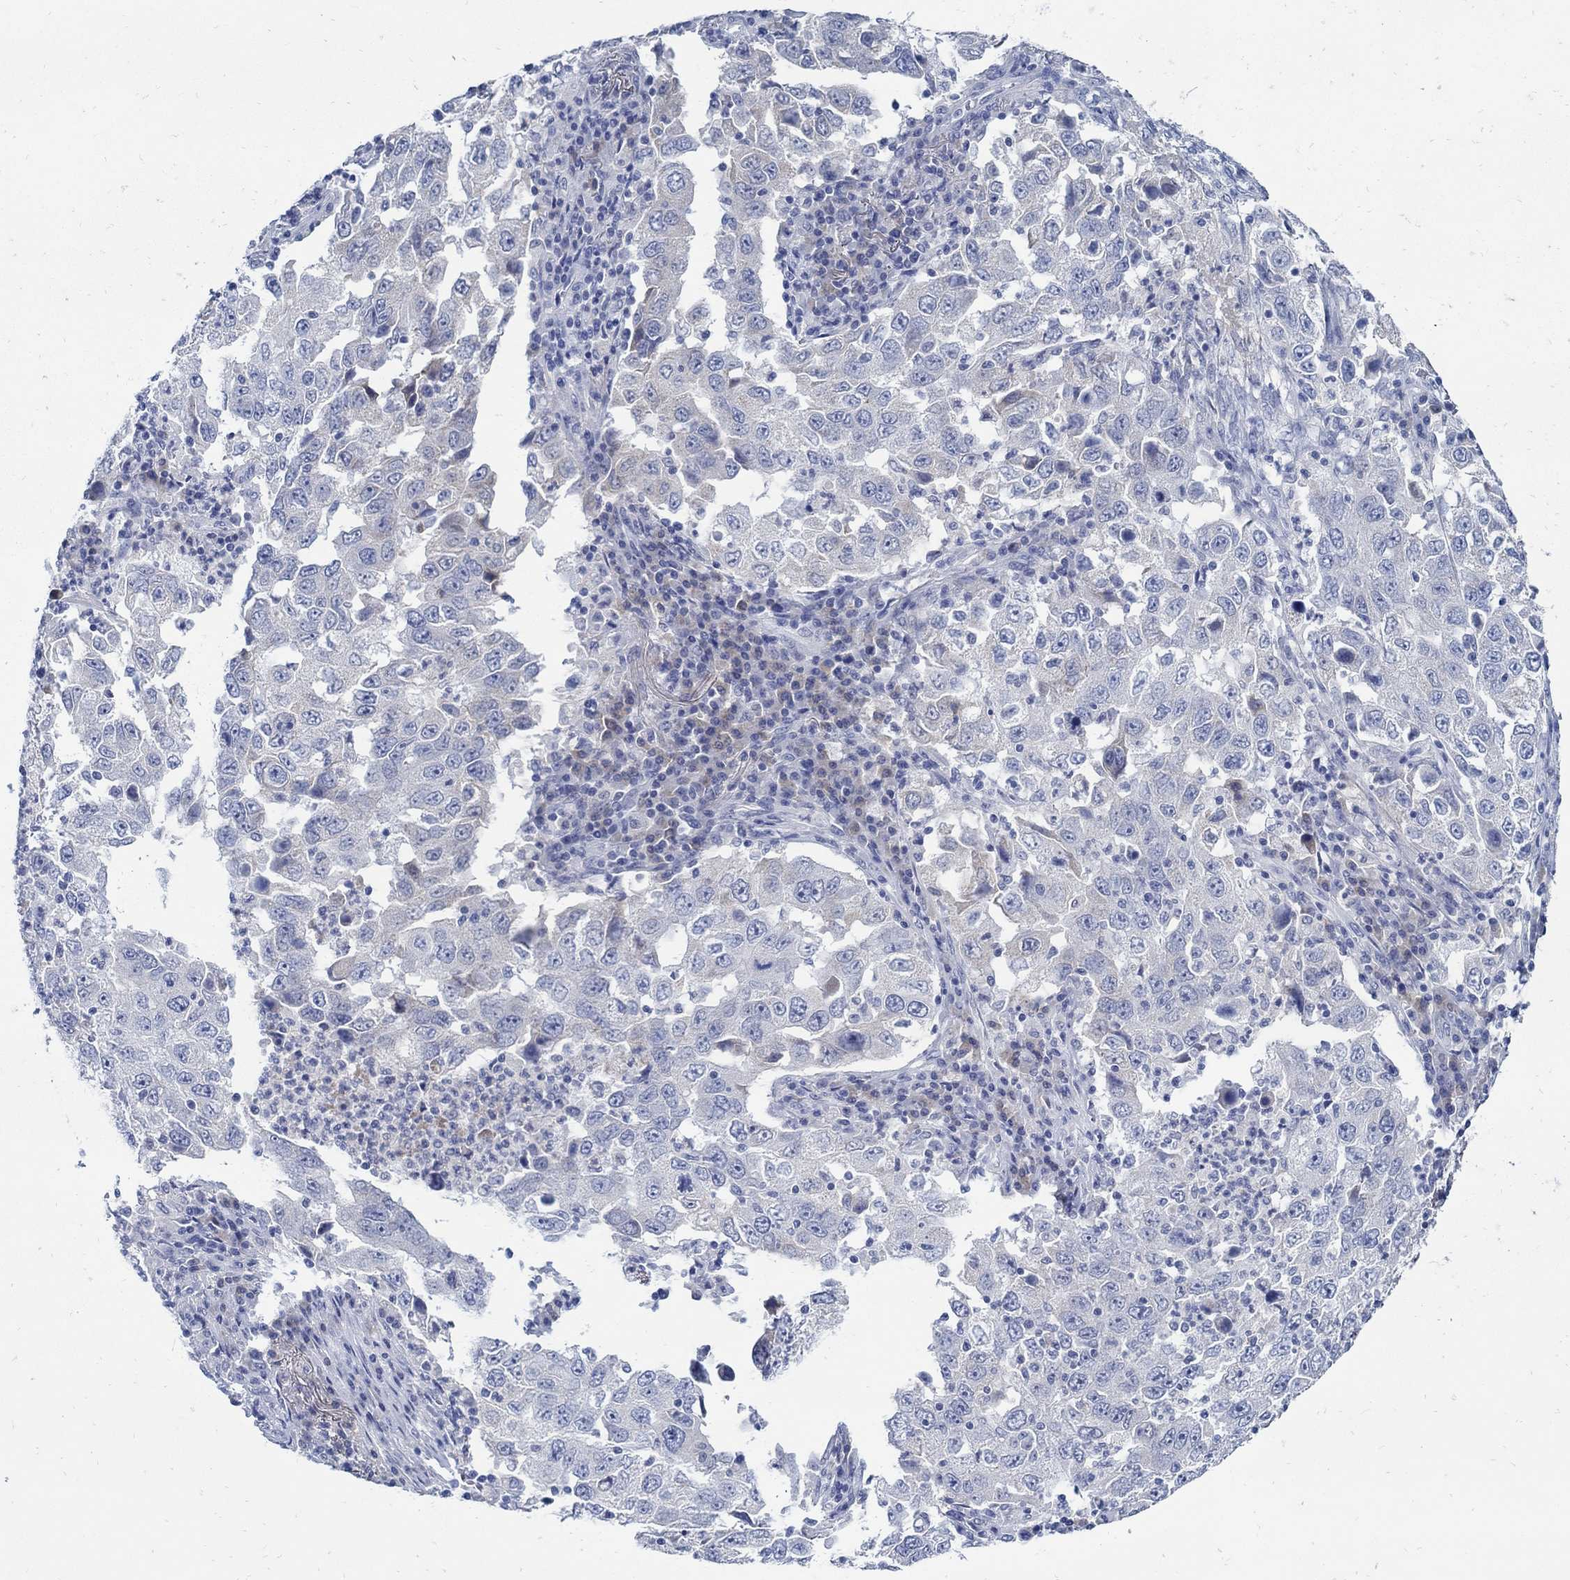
{"staining": {"intensity": "negative", "quantity": "none", "location": "none"}, "tissue": "lung cancer", "cell_type": "Tumor cells", "image_type": "cancer", "snomed": [{"axis": "morphology", "description": "Adenocarcinoma, NOS"}, {"axis": "topography", "description": "Lung"}], "caption": "The photomicrograph exhibits no staining of tumor cells in adenocarcinoma (lung).", "gene": "PAX9", "patient": {"sex": "male", "age": 73}}